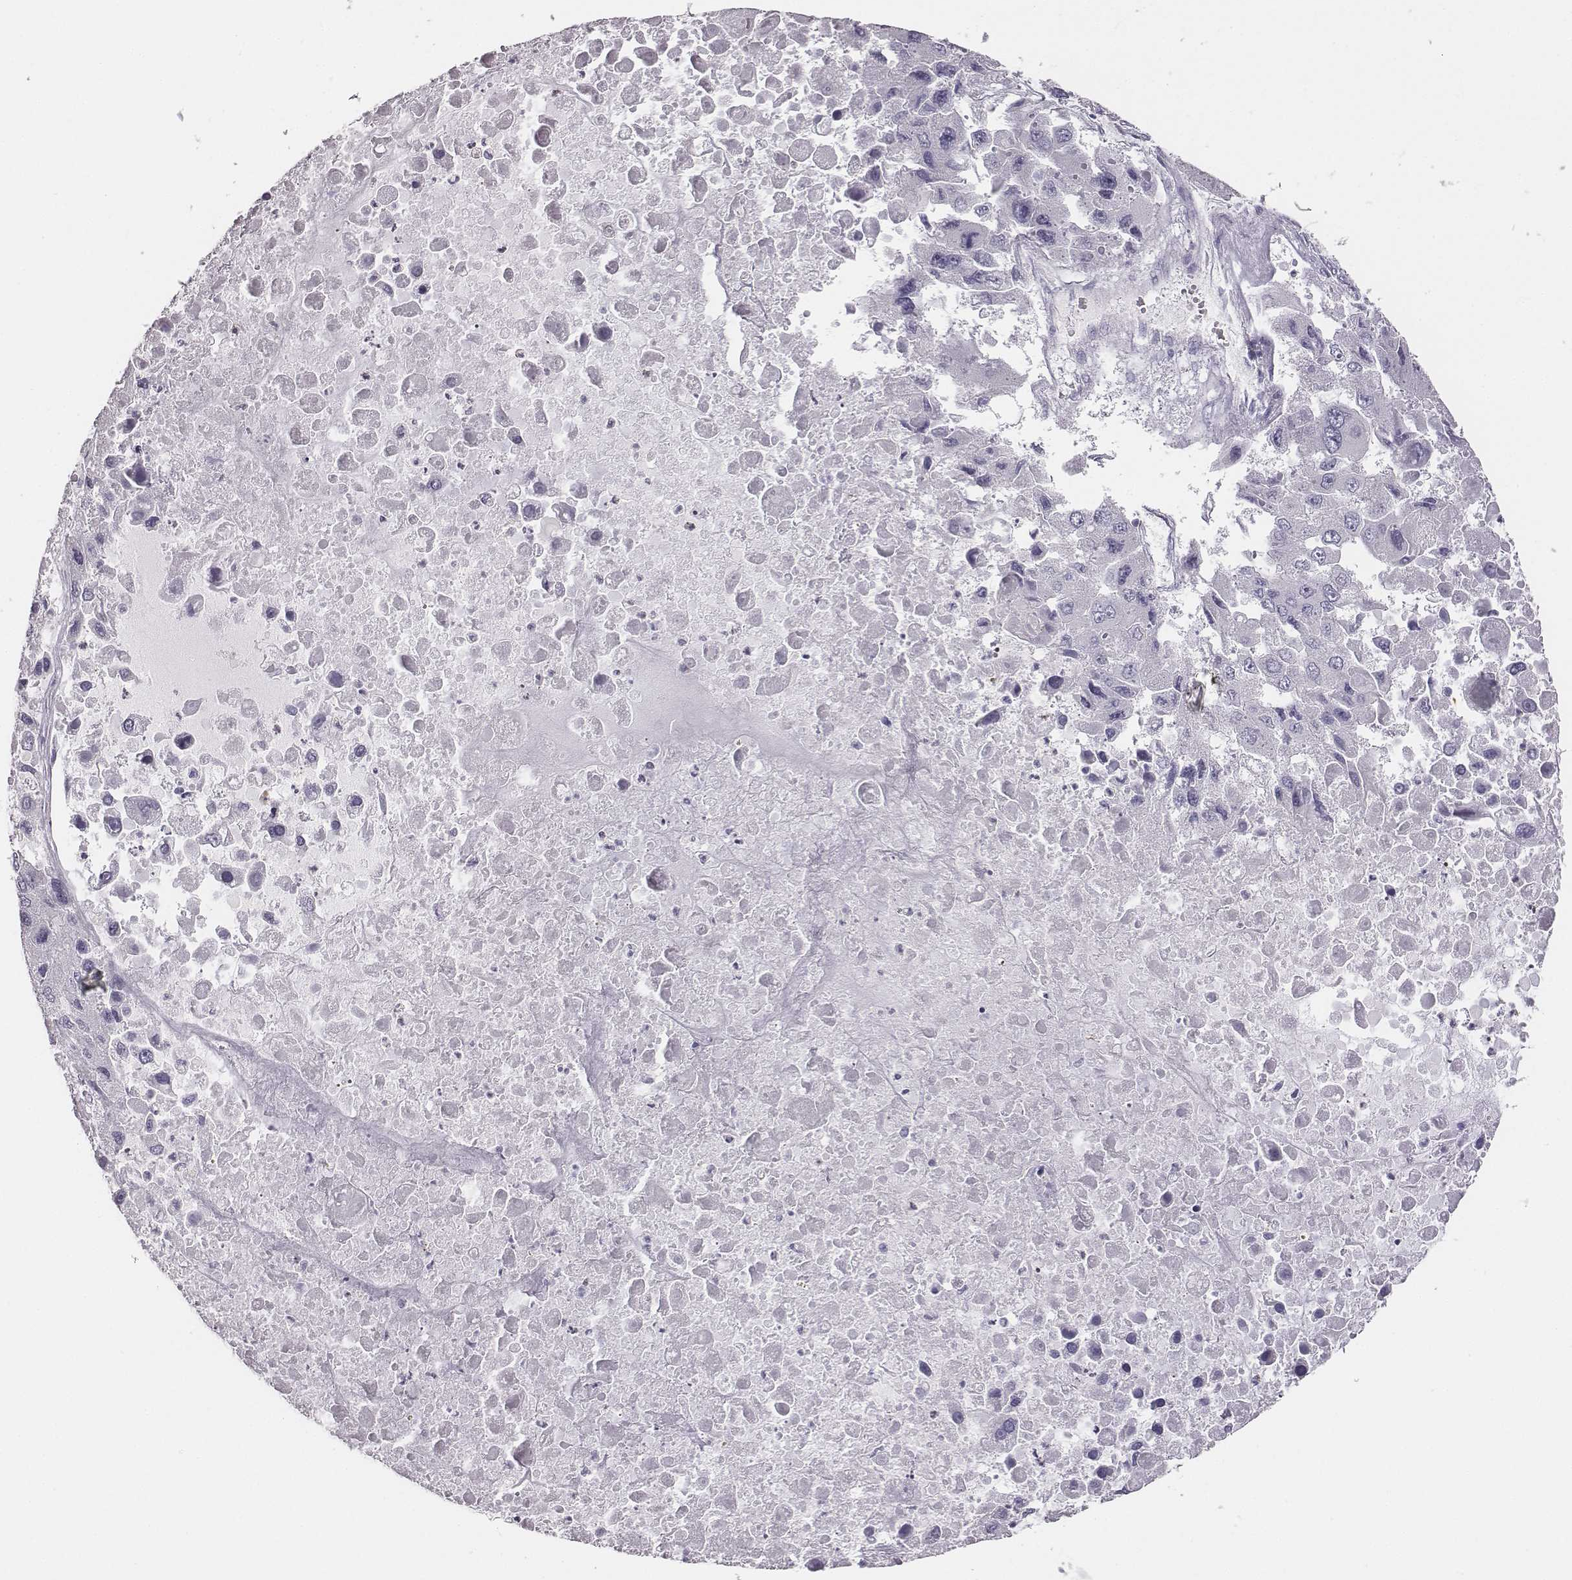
{"staining": {"intensity": "negative", "quantity": "none", "location": "none"}, "tissue": "liver cancer", "cell_type": "Tumor cells", "image_type": "cancer", "snomed": [{"axis": "morphology", "description": "Carcinoma, Hepatocellular, NOS"}, {"axis": "topography", "description": "Liver"}], "caption": "Micrograph shows no protein staining in tumor cells of liver cancer (hepatocellular carcinoma) tissue.", "gene": "ADAM7", "patient": {"sex": "female", "age": 41}}